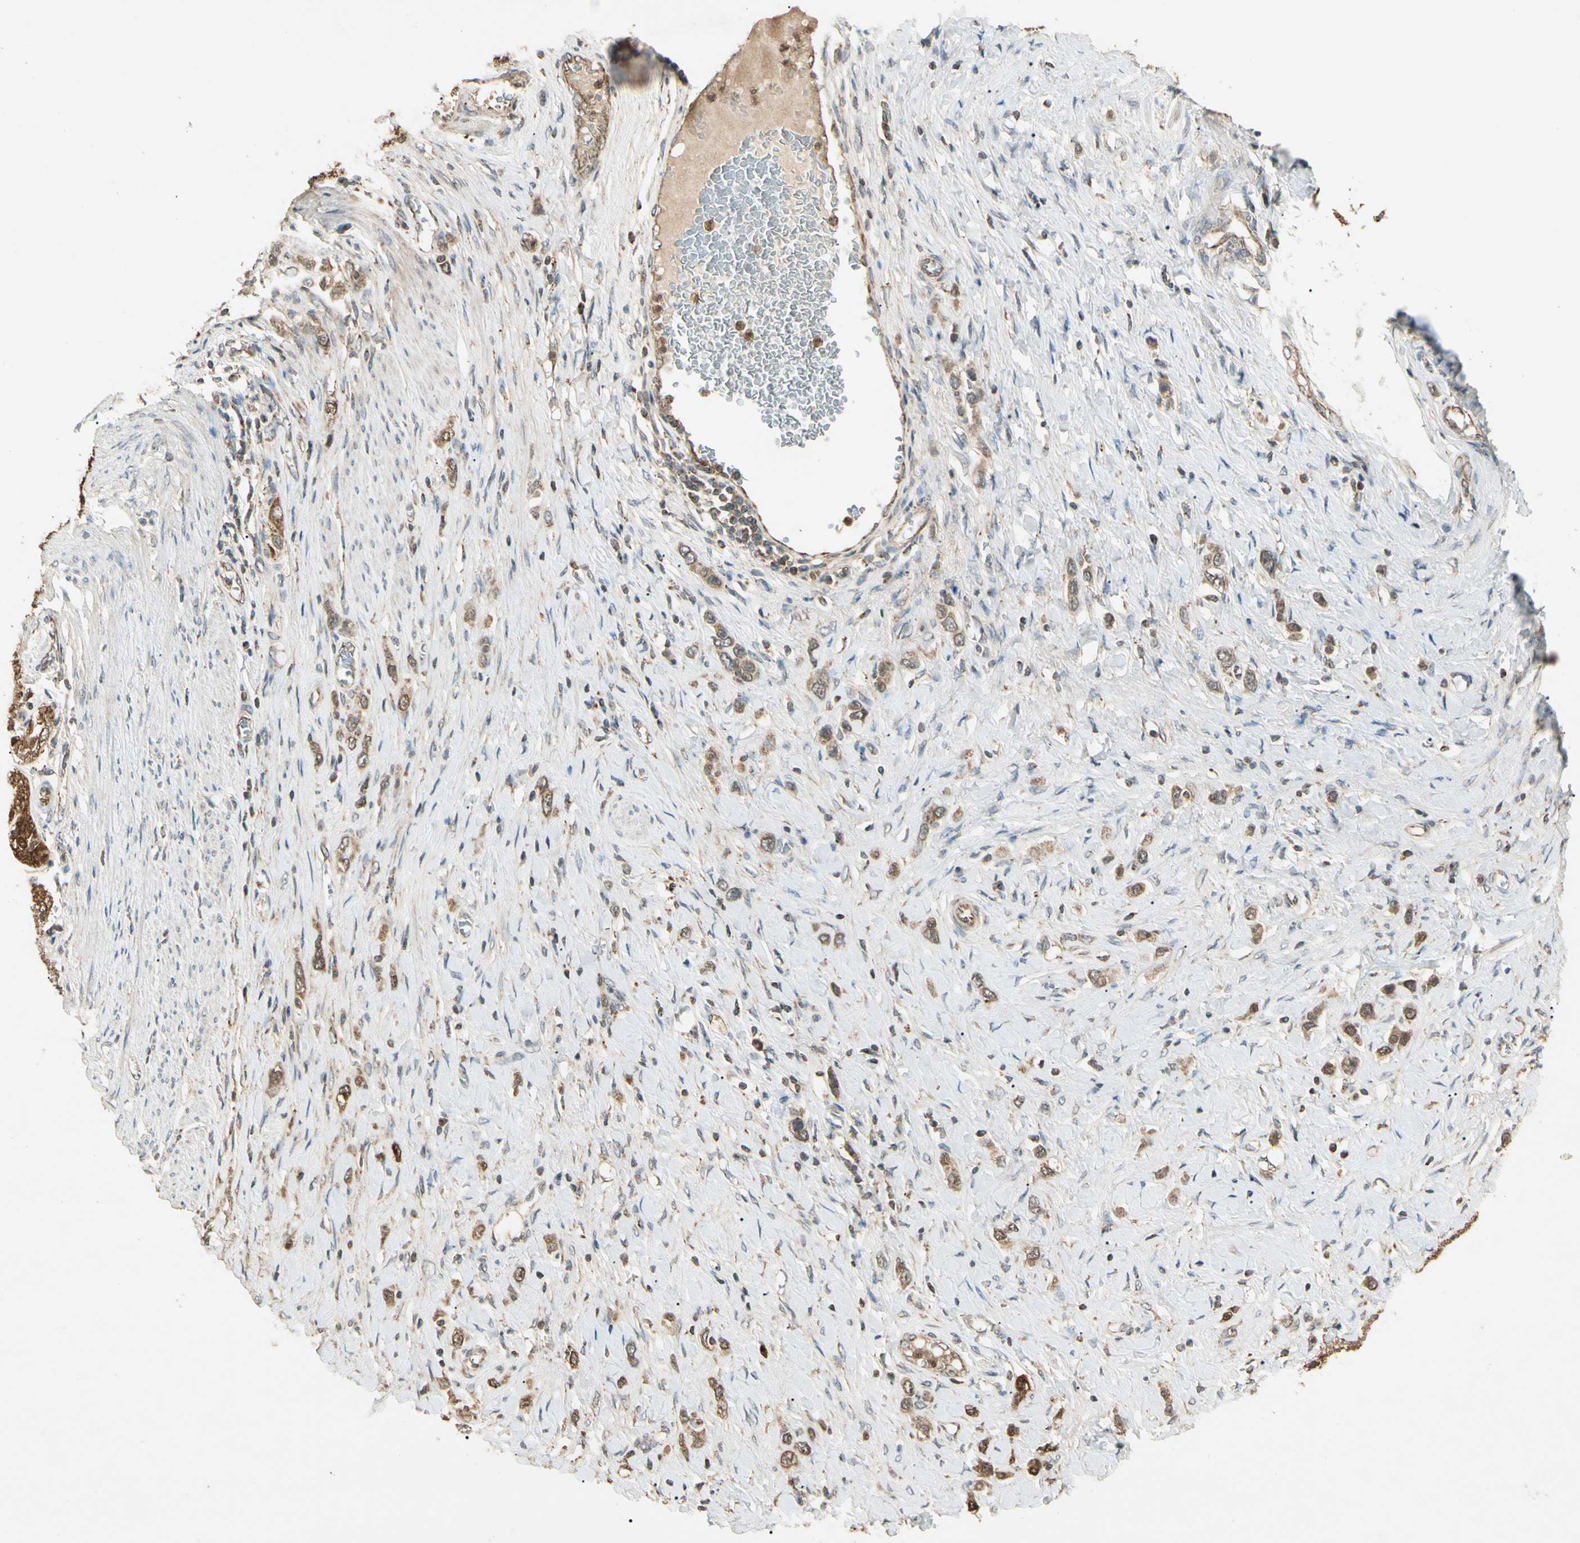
{"staining": {"intensity": "weak", "quantity": ">75%", "location": "cytoplasmic/membranous,nuclear"}, "tissue": "stomach cancer", "cell_type": "Tumor cells", "image_type": "cancer", "snomed": [{"axis": "morphology", "description": "Normal tissue, NOS"}, {"axis": "morphology", "description": "Adenocarcinoma, NOS"}, {"axis": "topography", "description": "Stomach, upper"}, {"axis": "topography", "description": "Stomach"}], "caption": "Weak cytoplasmic/membranous and nuclear expression is appreciated in approximately >75% of tumor cells in stomach cancer (adenocarcinoma). The staining was performed using DAB to visualize the protein expression in brown, while the nuclei were stained in blue with hematoxylin (Magnification: 20x).", "gene": "PRDX5", "patient": {"sex": "female", "age": 65}}